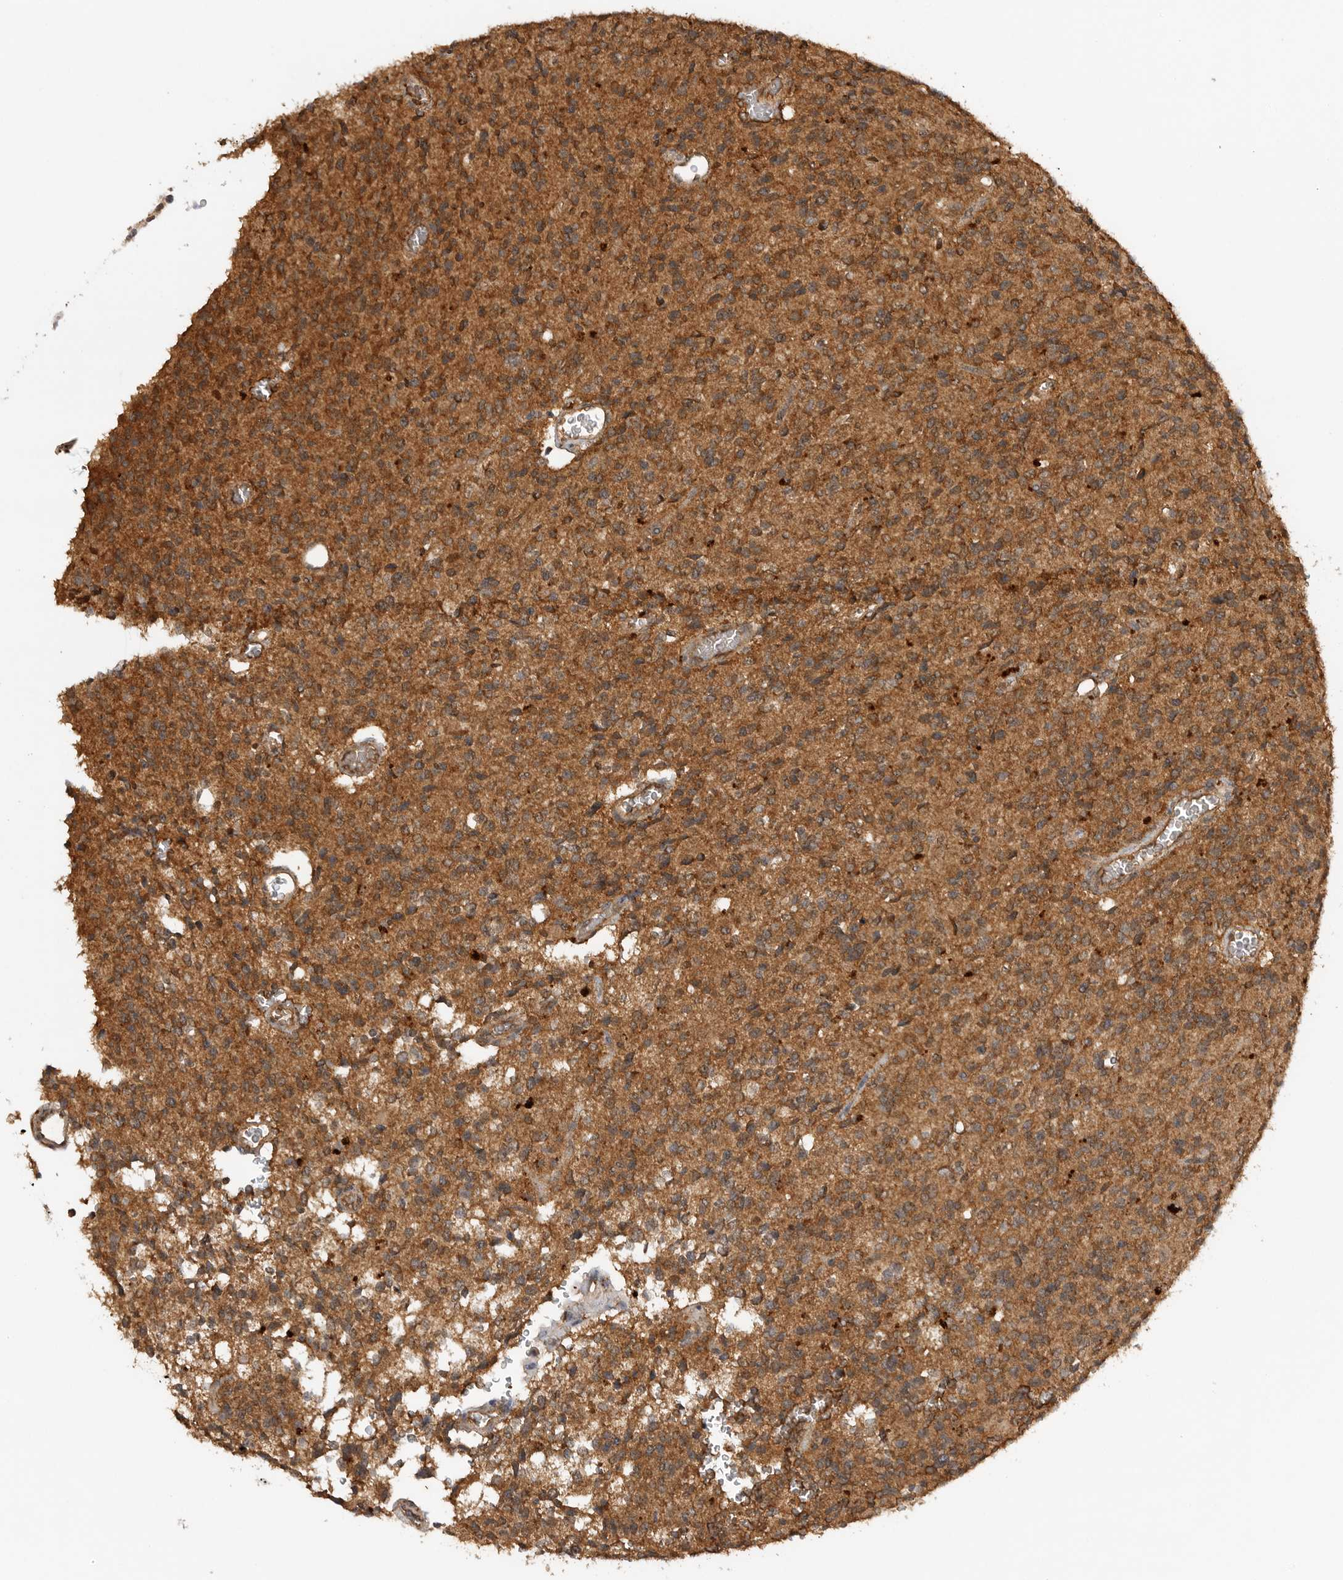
{"staining": {"intensity": "moderate", "quantity": ">75%", "location": "cytoplasmic/membranous"}, "tissue": "glioma", "cell_type": "Tumor cells", "image_type": "cancer", "snomed": [{"axis": "morphology", "description": "Glioma, malignant, High grade"}, {"axis": "topography", "description": "Brain"}], "caption": "High-power microscopy captured an IHC image of glioma, revealing moderate cytoplasmic/membranous expression in approximately >75% of tumor cells.", "gene": "ICOSLG", "patient": {"sex": "male", "age": 34}}